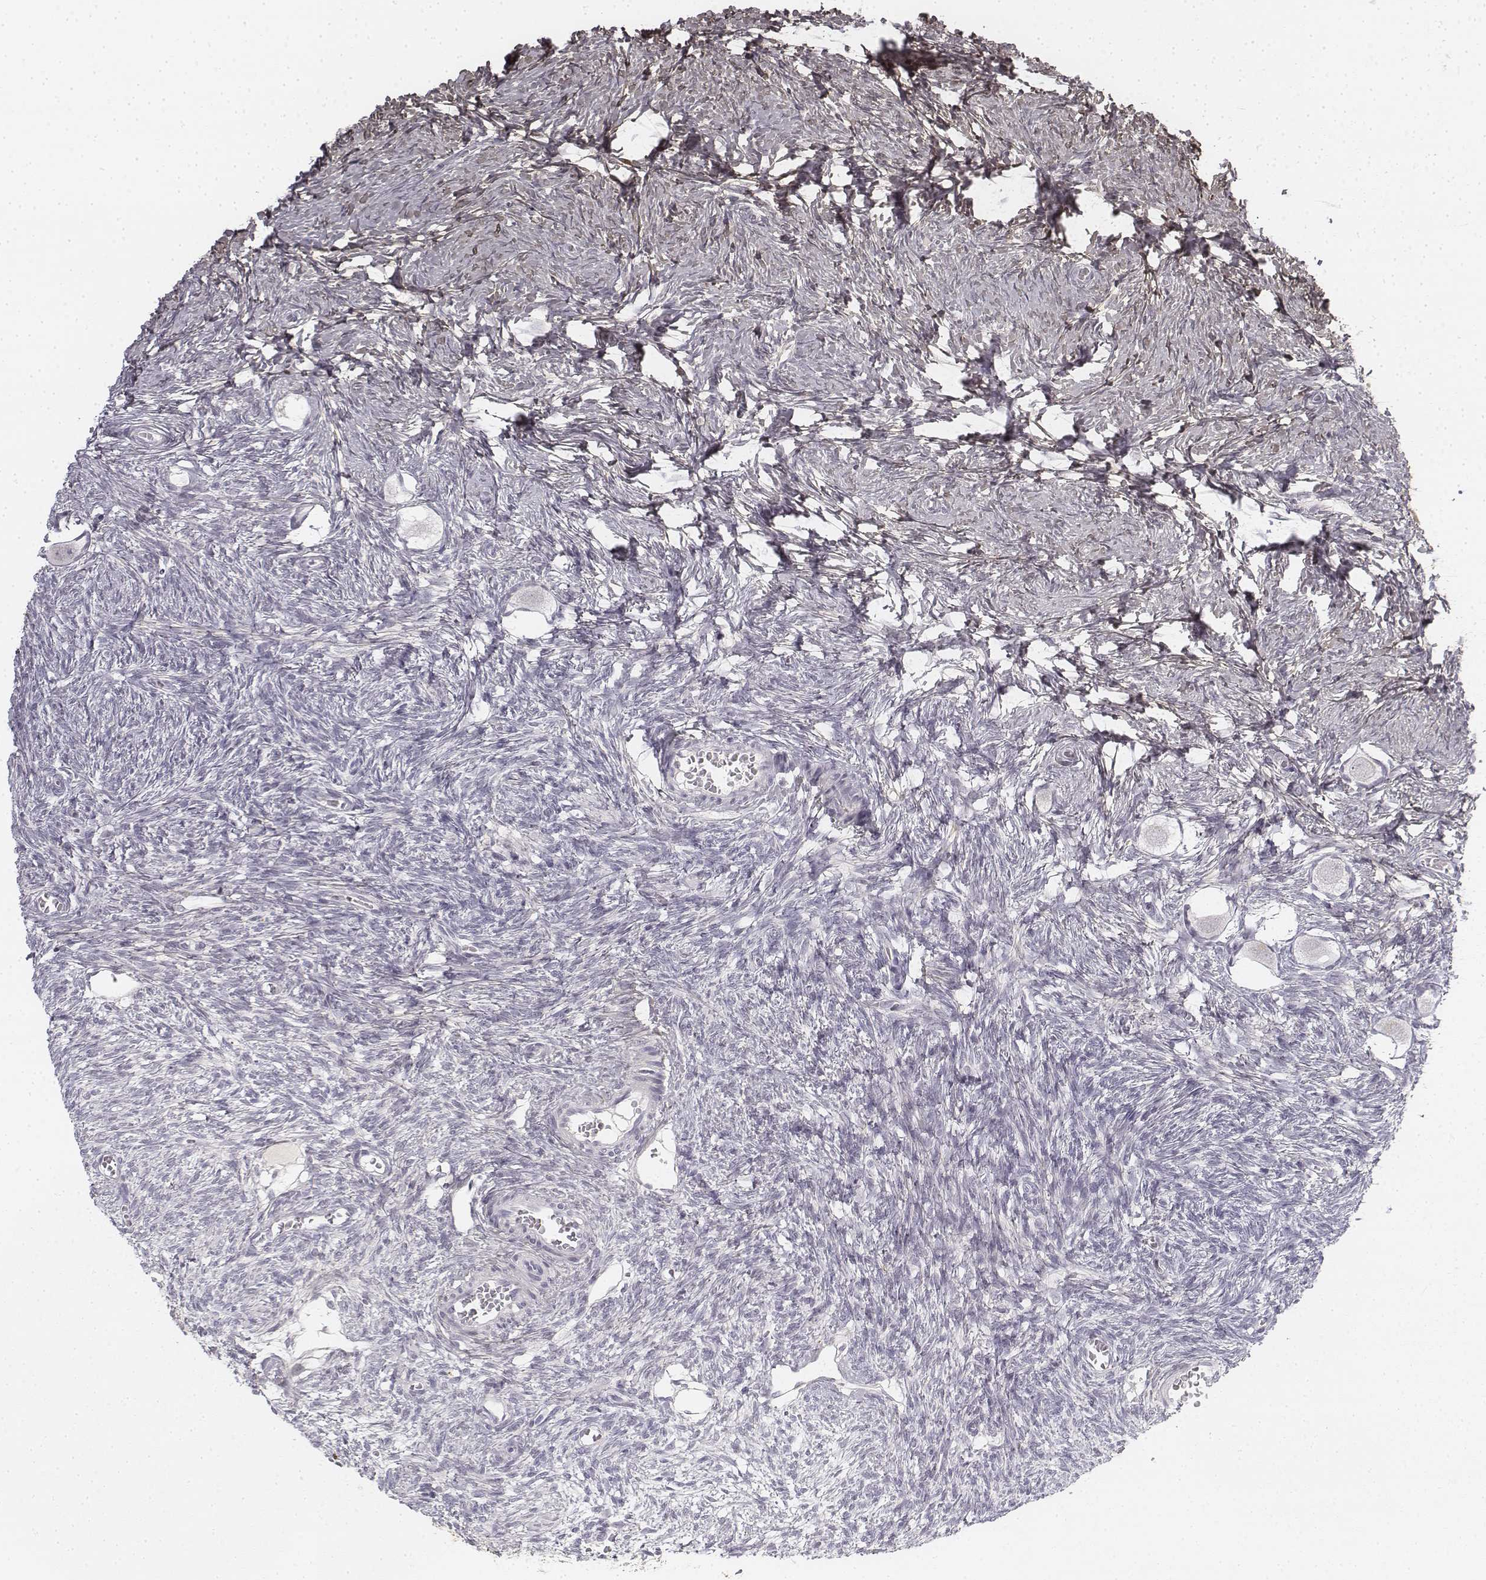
{"staining": {"intensity": "negative", "quantity": "none", "location": "none"}, "tissue": "ovary", "cell_type": "Follicle cells", "image_type": "normal", "snomed": [{"axis": "morphology", "description": "Normal tissue, NOS"}, {"axis": "topography", "description": "Ovary"}], "caption": "Immunohistochemical staining of normal ovary shows no significant staining in follicle cells. The staining was performed using DAB to visualize the protein expression in brown, while the nuclei were stained in blue with hematoxylin (Magnification: 20x).", "gene": "KRT84", "patient": {"sex": "female", "age": 27}}